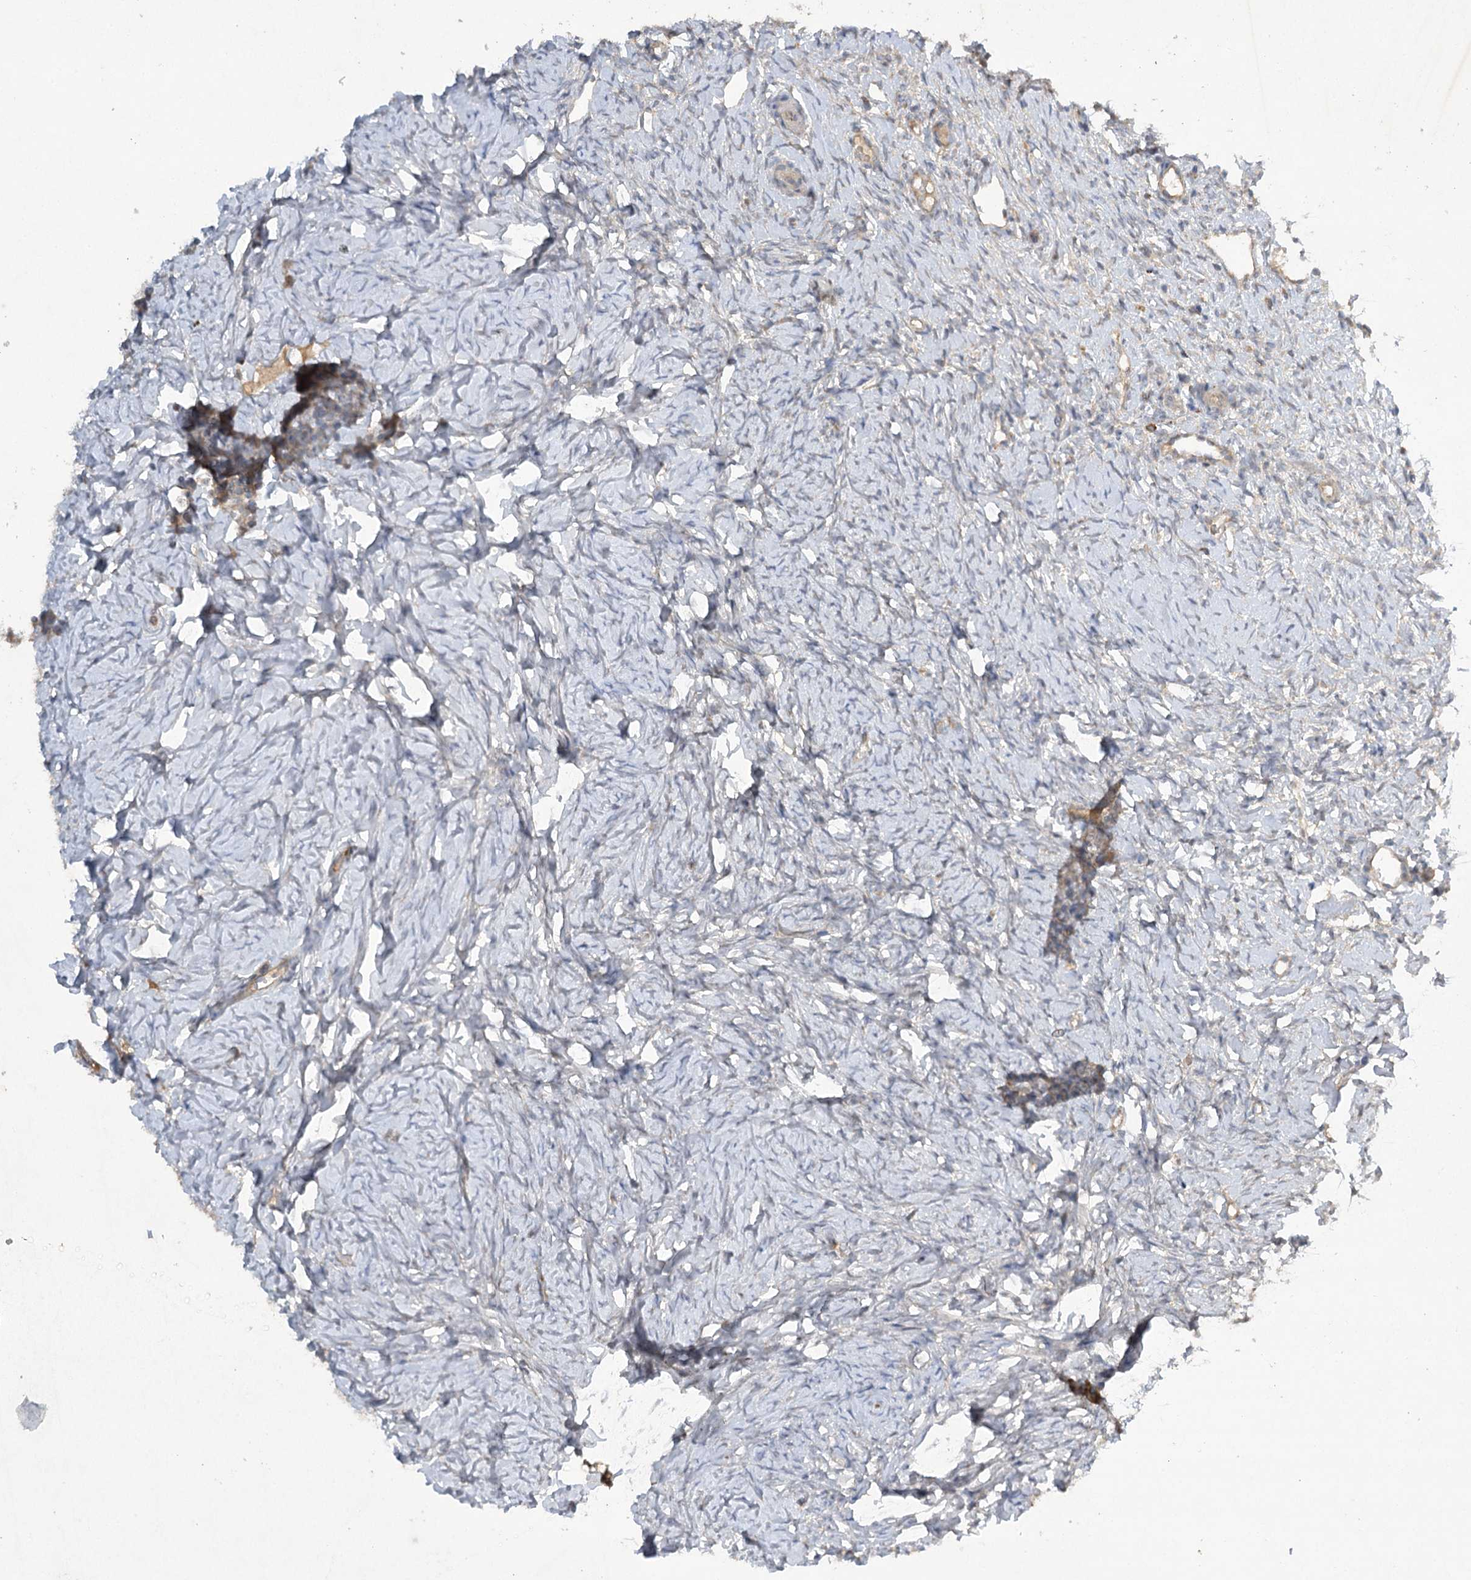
{"staining": {"intensity": "negative", "quantity": "none", "location": "none"}, "tissue": "ovary", "cell_type": "Ovarian stroma cells", "image_type": "normal", "snomed": [{"axis": "morphology", "description": "Normal tissue, NOS"}, {"axis": "topography", "description": "Ovary"}], "caption": "A high-resolution histopathology image shows immunohistochemistry (IHC) staining of normal ovary, which exhibits no significant positivity in ovarian stroma cells. (Stains: DAB immunohistochemistry (IHC) with hematoxylin counter stain, Microscopy: brightfield microscopy at high magnification).", "gene": "TRAF3IP1", "patient": {"sex": "female", "age": 51}}